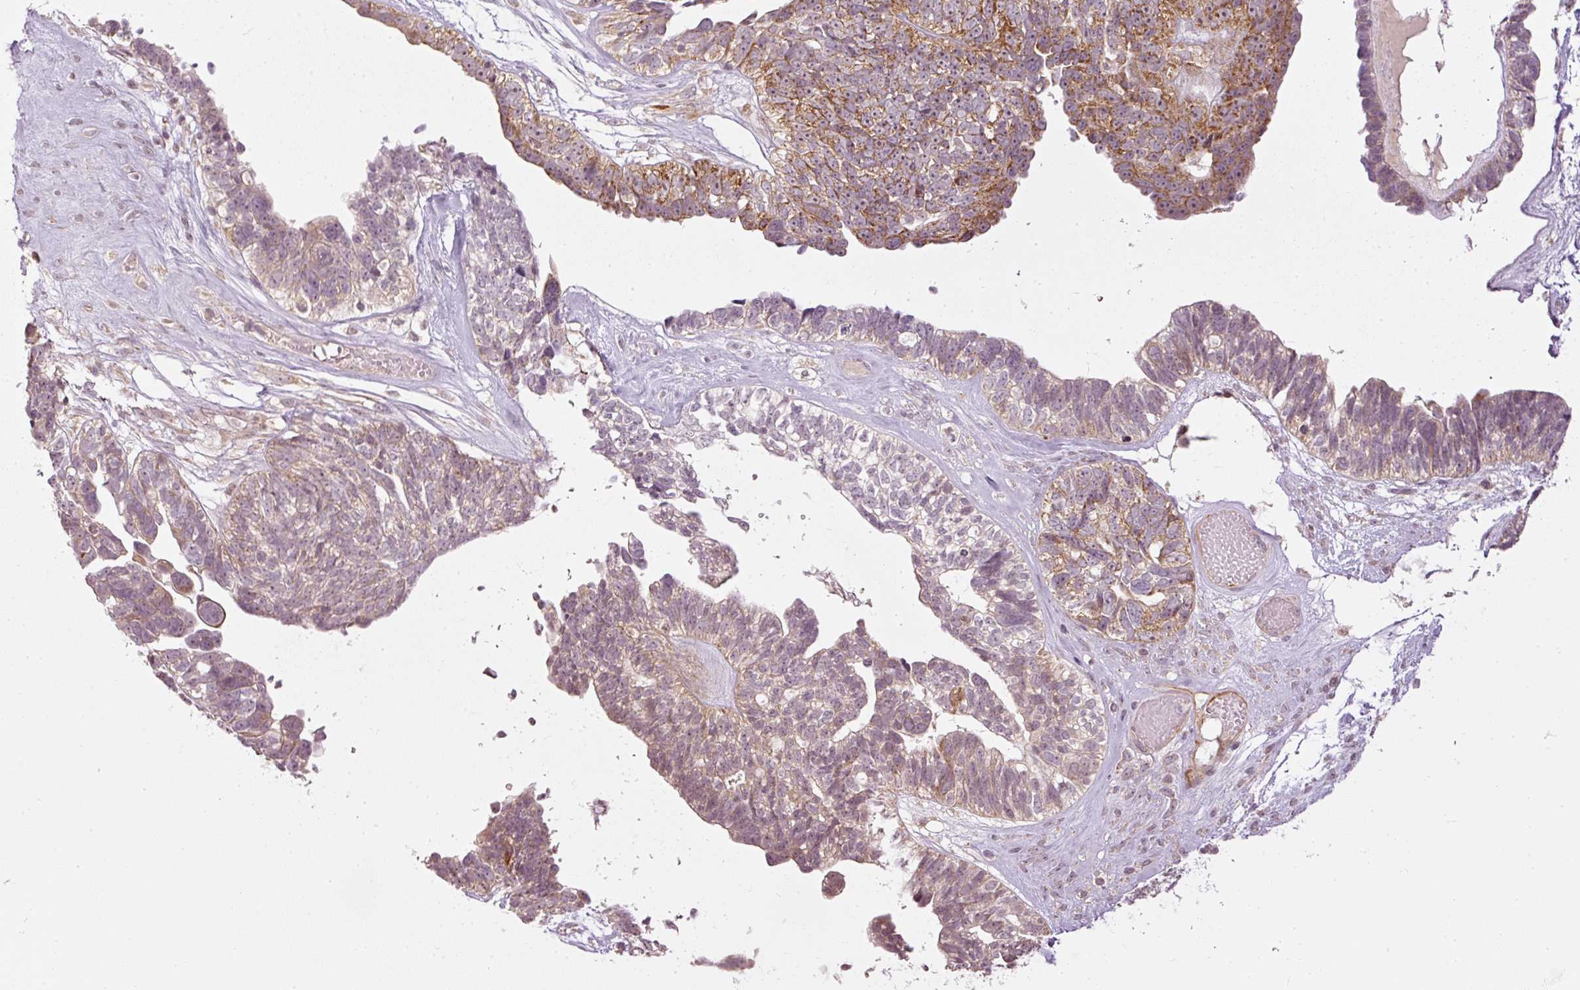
{"staining": {"intensity": "moderate", "quantity": "25%-75%", "location": "cytoplasmic/membranous"}, "tissue": "ovarian cancer", "cell_type": "Tumor cells", "image_type": "cancer", "snomed": [{"axis": "morphology", "description": "Cystadenocarcinoma, serous, NOS"}, {"axis": "topography", "description": "Ovary"}], "caption": "Immunohistochemical staining of human ovarian cancer (serous cystadenocarcinoma) demonstrates medium levels of moderate cytoplasmic/membranous protein expression in about 25%-75% of tumor cells.", "gene": "CDC20B", "patient": {"sex": "female", "age": 79}}